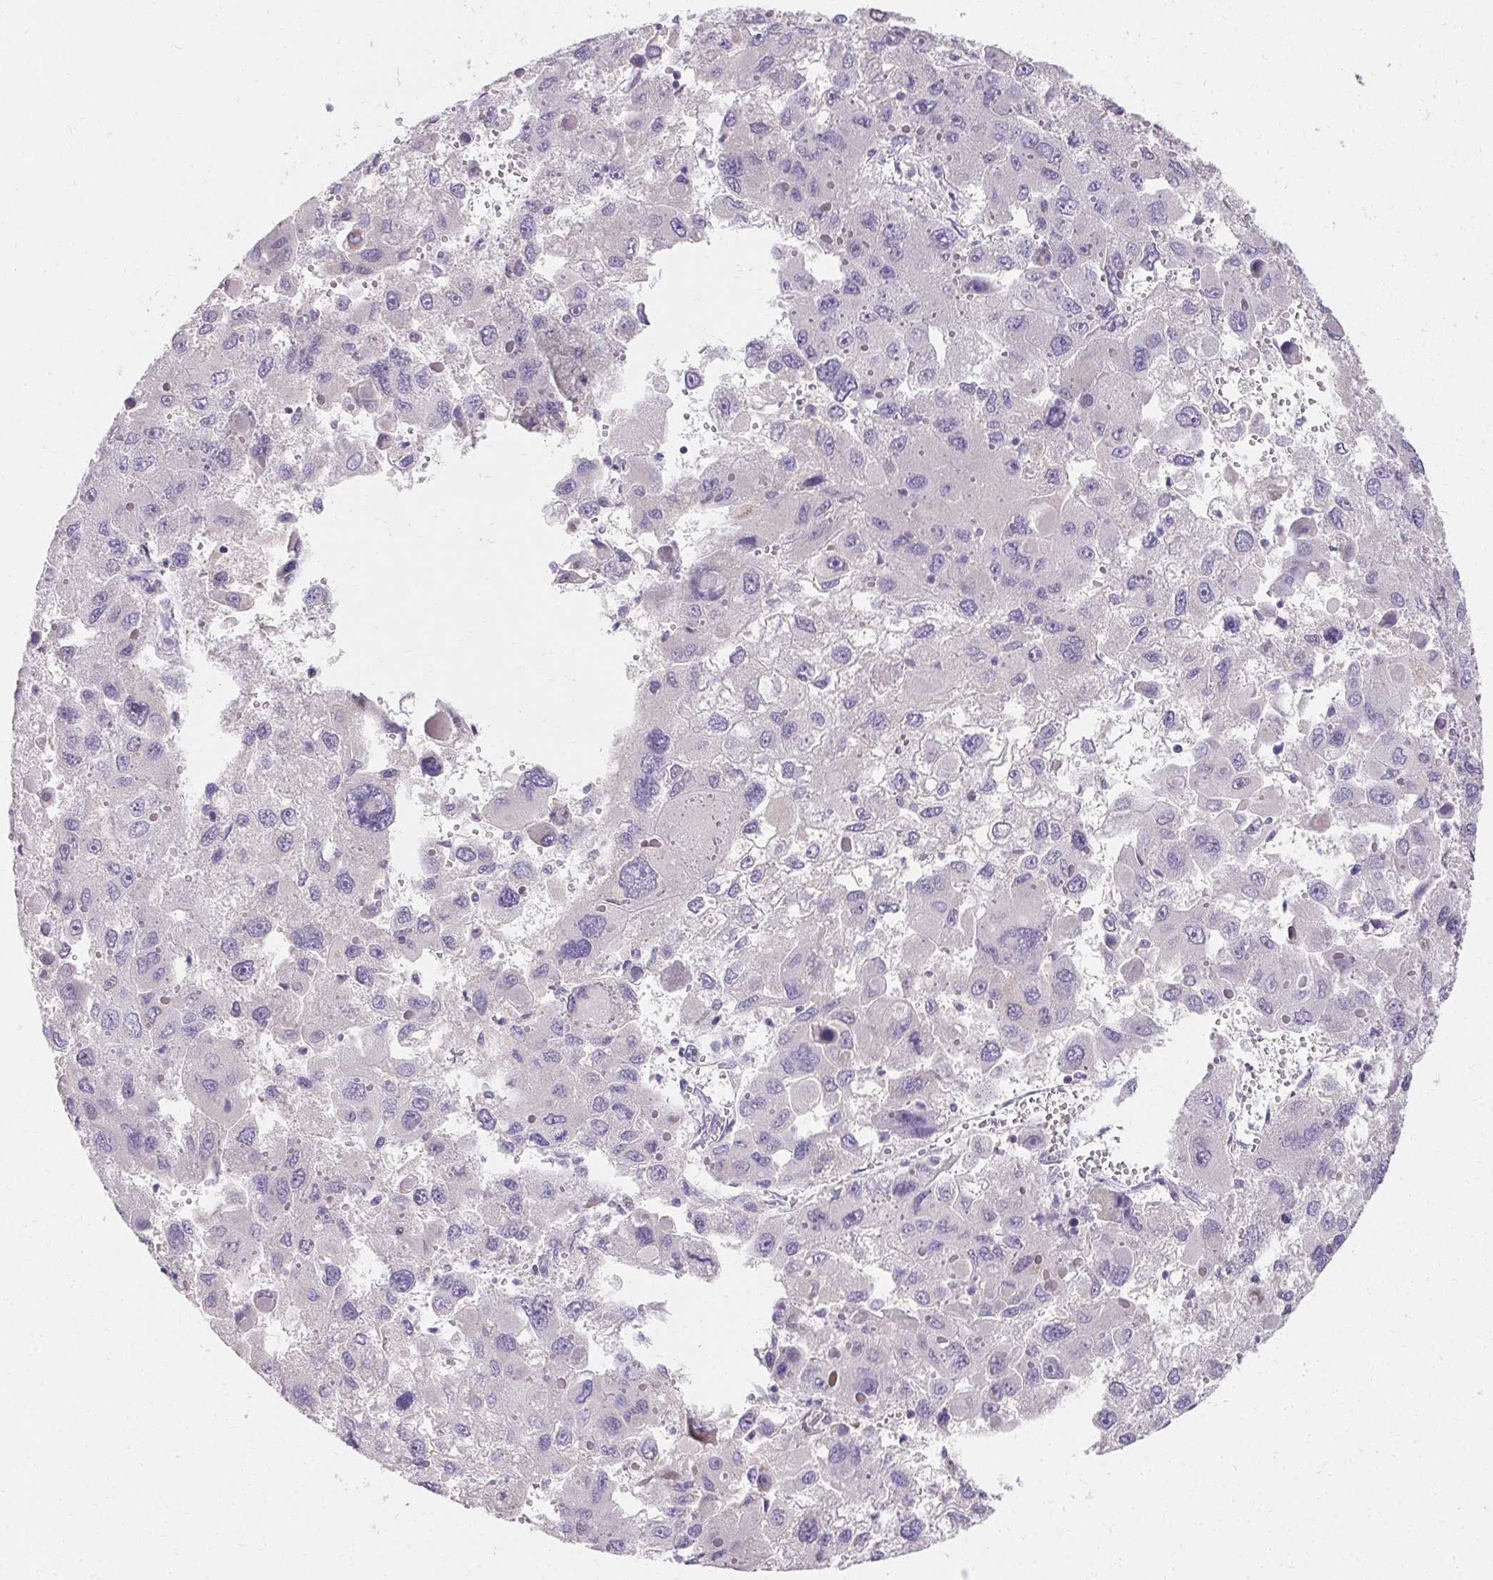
{"staining": {"intensity": "negative", "quantity": "none", "location": "none"}, "tissue": "liver cancer", "cell_type": "Tumor cells", "image_type": "cancer", "snomed": [{"axis": "morphology", "description": "Carcinoma, Hepatocellular, NOS"}, {"axis": "topography", "description": "Liver"}], "caption": "Micrograph shows no protein positivity in tumor cells of liver cancer tissue.", "gene": "TRIP13", "patient": {"sex": "female", "age": 41}}